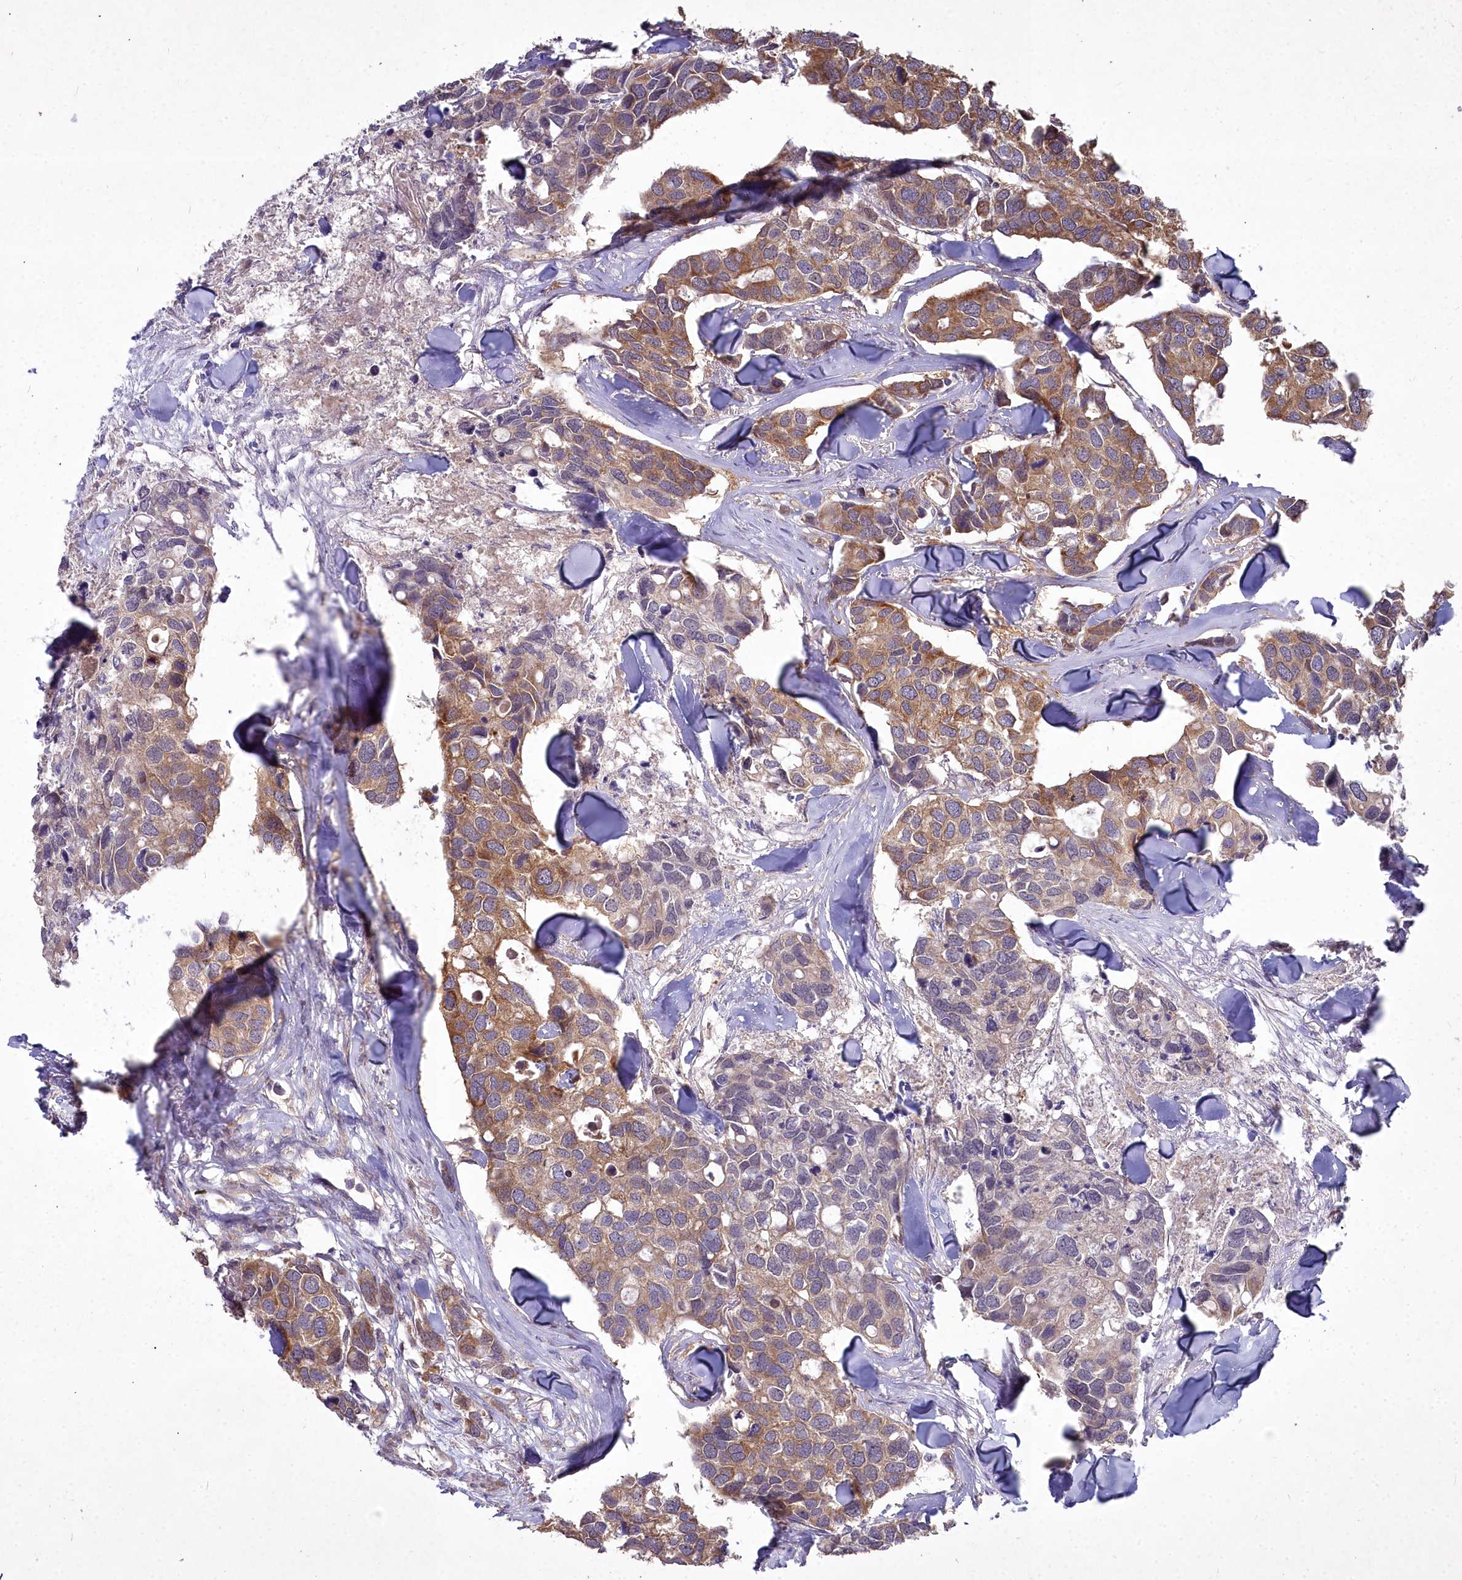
{"staining": {"intensity": "moderate", "quantity": ">75%", "location": "cytoplasmic/membranous"}, "tissue": "breast cancer", "cell_type": "Tumor cells", "image_type": "cancer", "snomed": [{"axis": "morphology", "description": "Duct carcinoma"}, {"axis": "topography", "description": "Breast"}], "caption": "DAB (3,3'-diaminobenzidine) immunohistochemical staining of breast cancer shows moderate cytoplasmic/membranous protein positivity in approximately >75% of tumor cells. (Stains: DAB (3,3'-diaminobenzidine) in brown, nuclei in blue, Microscopy: brightfield microscopy at high magnification).", "gene": "MICU2", "patient": {"sex": "female", "age": 83}}